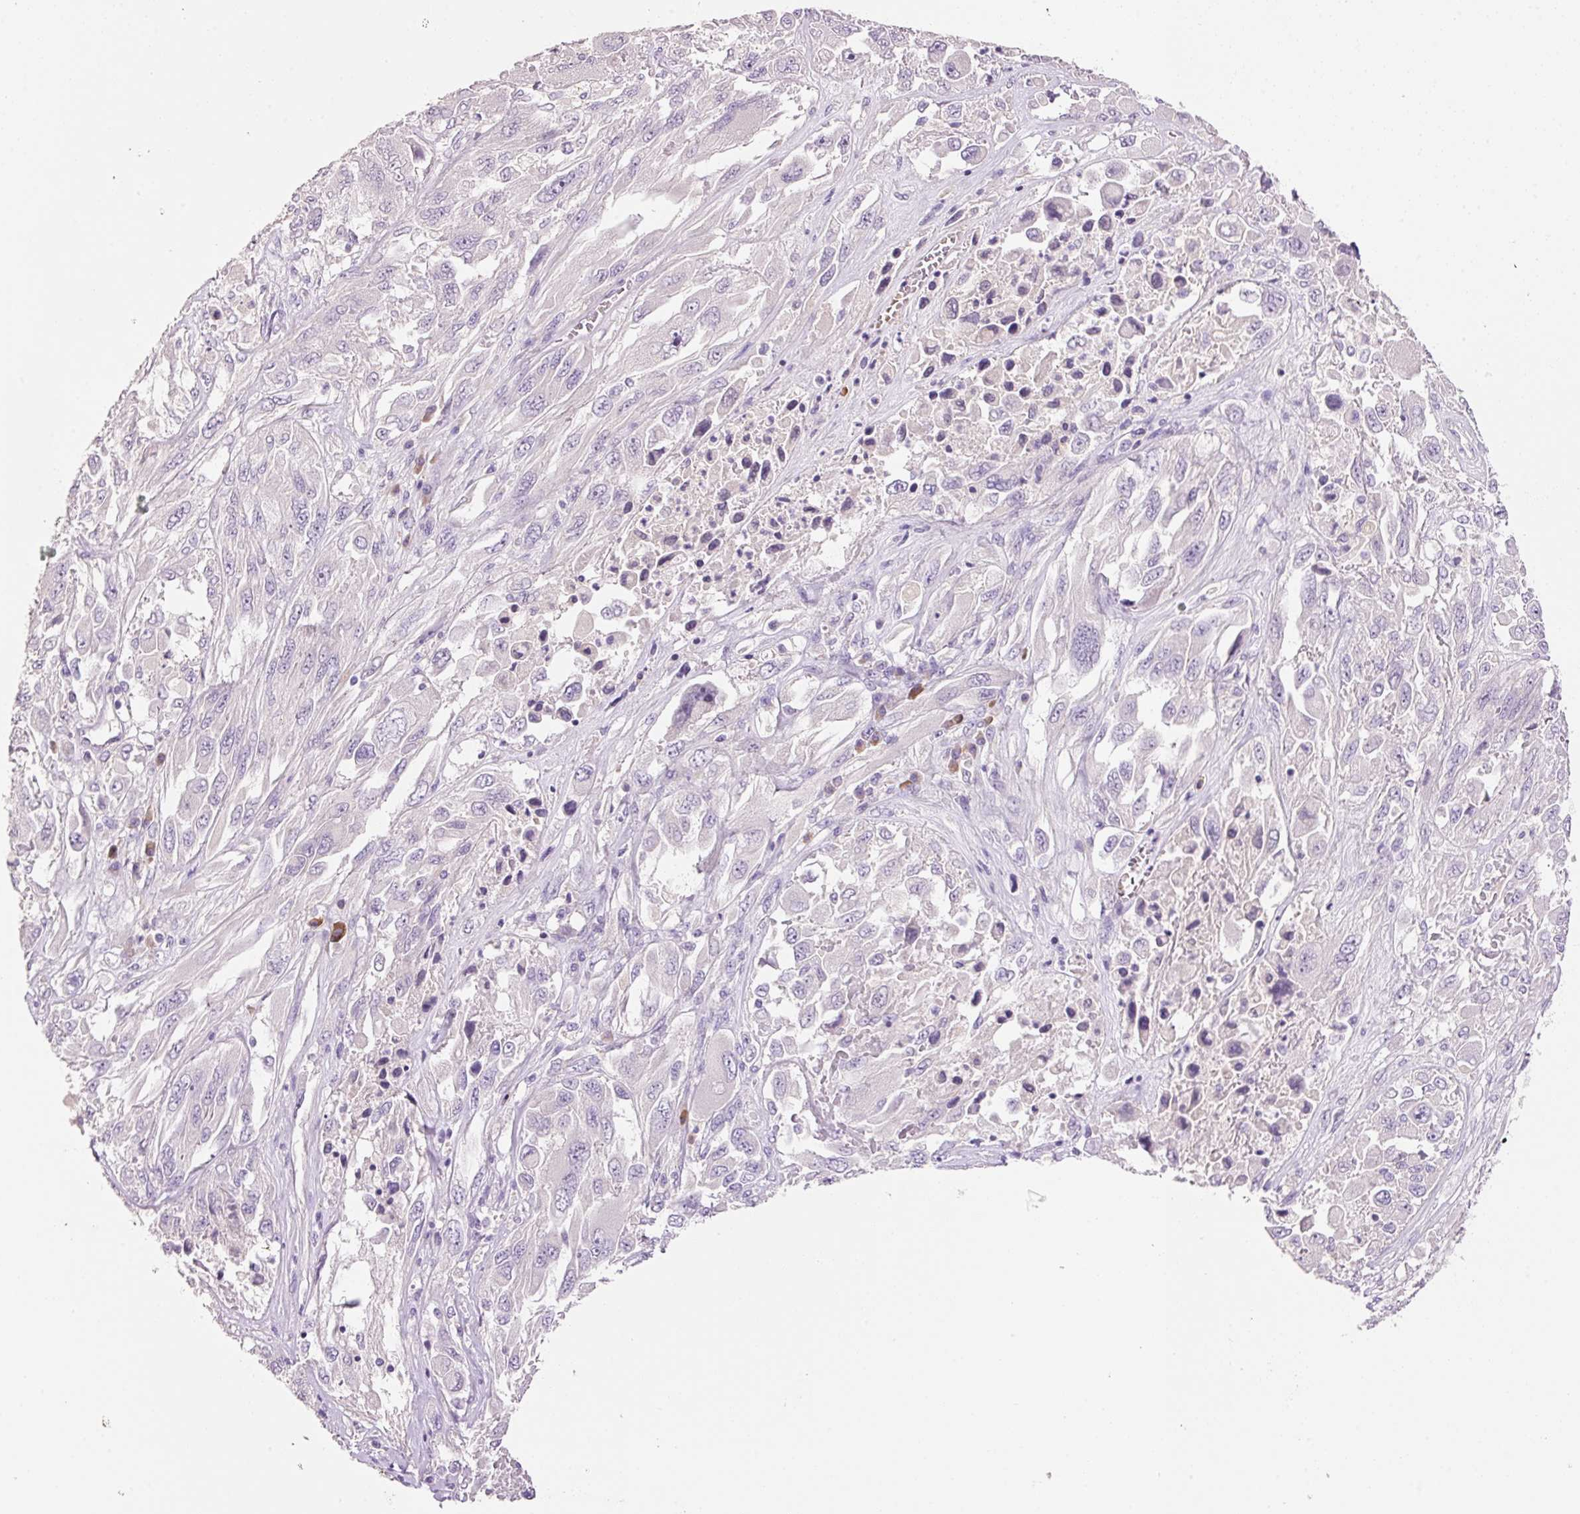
{"staining": {"intensity": "negative", "quantity": "none", "location": "none"}, "tissue": "melanoma", "cell_type": "Tumor cells", "image_type": "cancer", "snomed": [{"axis": "morphology", "description": "Malignant melanoma, NOS"}, {"axis": "topography", "description": "Skin"}], "caption": "A histopathology image of human malignant melanoma is negative for staining in tumor cells.", "gene": "TENT5C", "patient": {"sex": "female", "age": 91}}